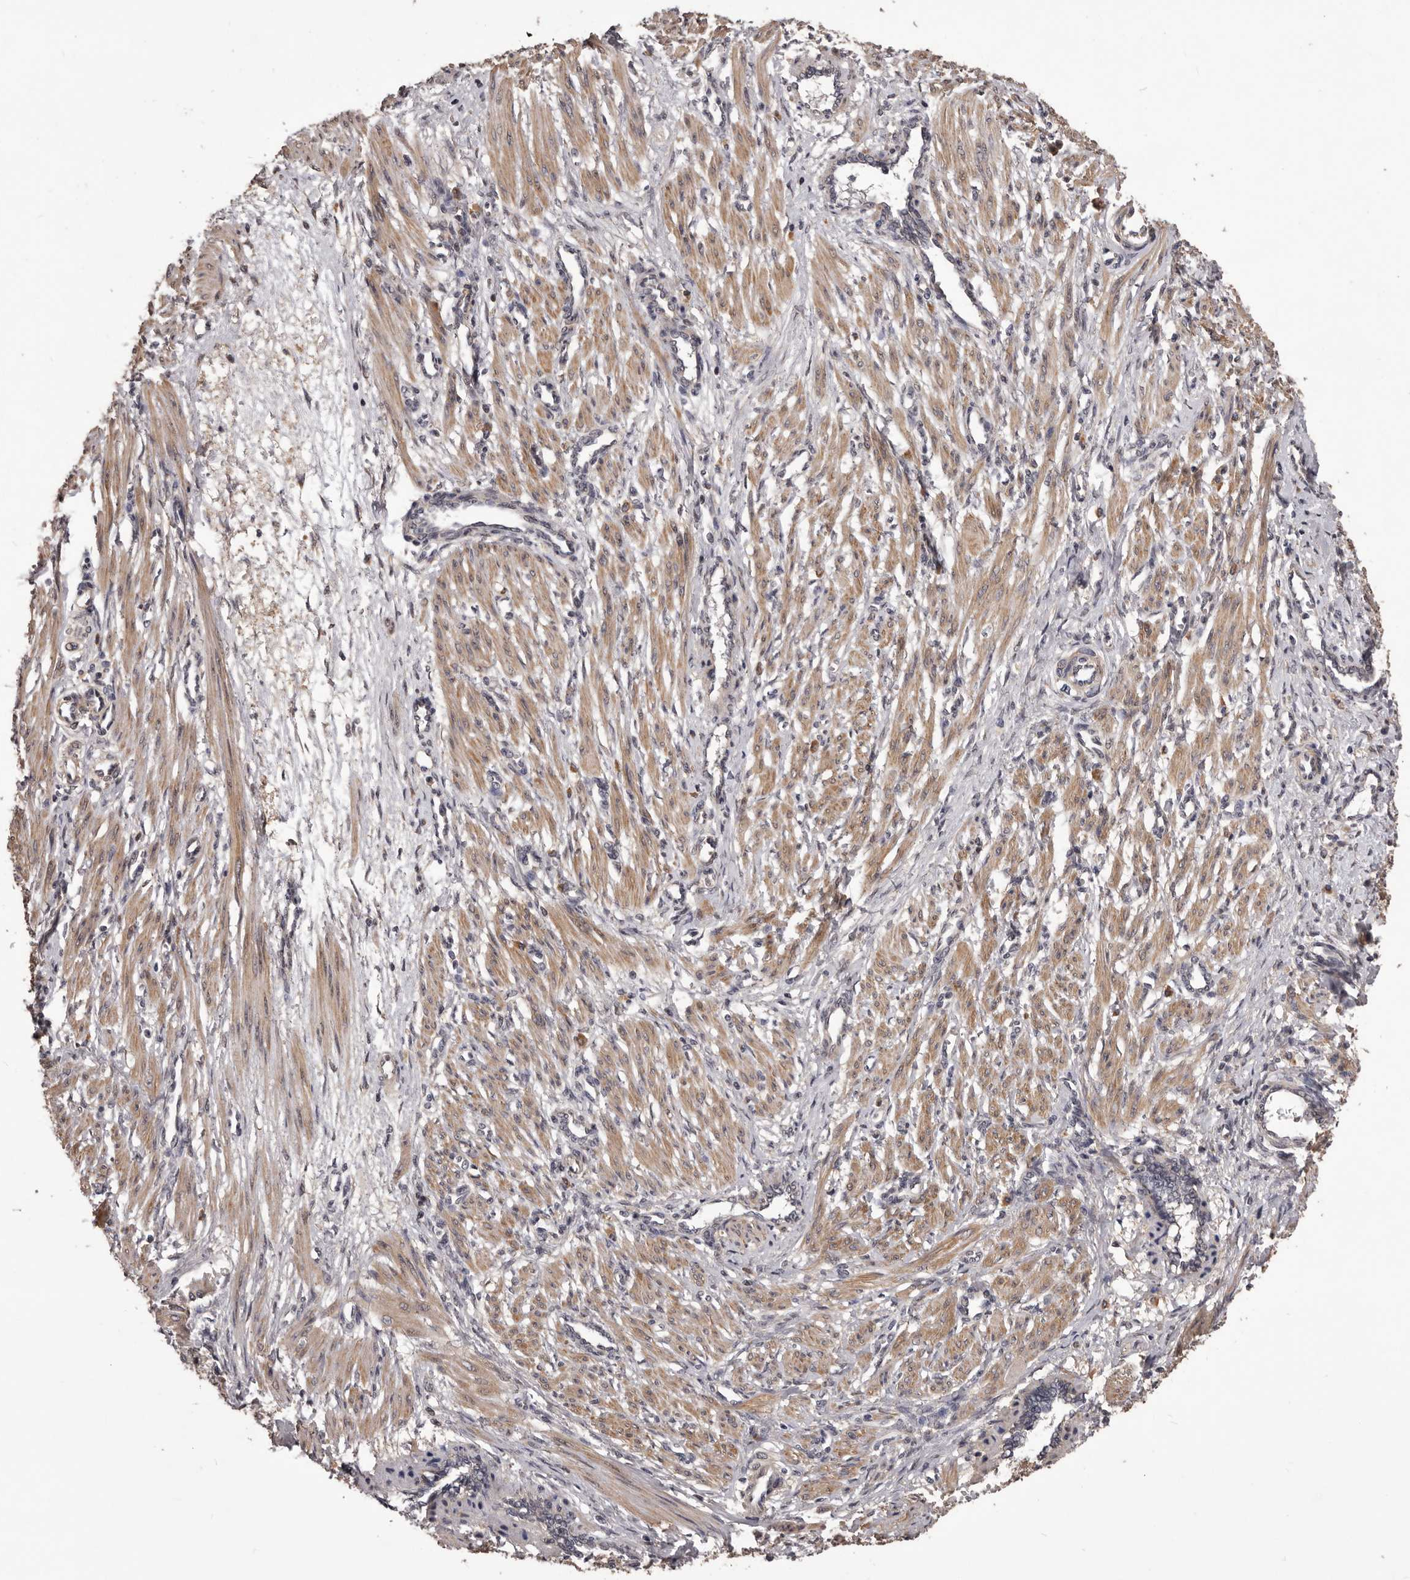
{"staining": {"intensity": "moderate", "quantity": ">75%", "location": "cytoplasmic/membranous"}, "tissue": "smooth muscle", "cell_type": "Smooth muscle cells", "image_type": "normal", "snomed": [{"axis": "morphology", "description": "Normal tissue, NOS"}, {"axis": "topography", "description": "Endometrium"}], "caption": "IHC micrograph of benign smooth muscle stained for a protein (brown), which shows medium levels of moderate cytoplasmic/membranous positivity in approximately >75% of smooth muscle cells.", "gene": "CELF3", "patient": {"sex": "female", "age": 33}}